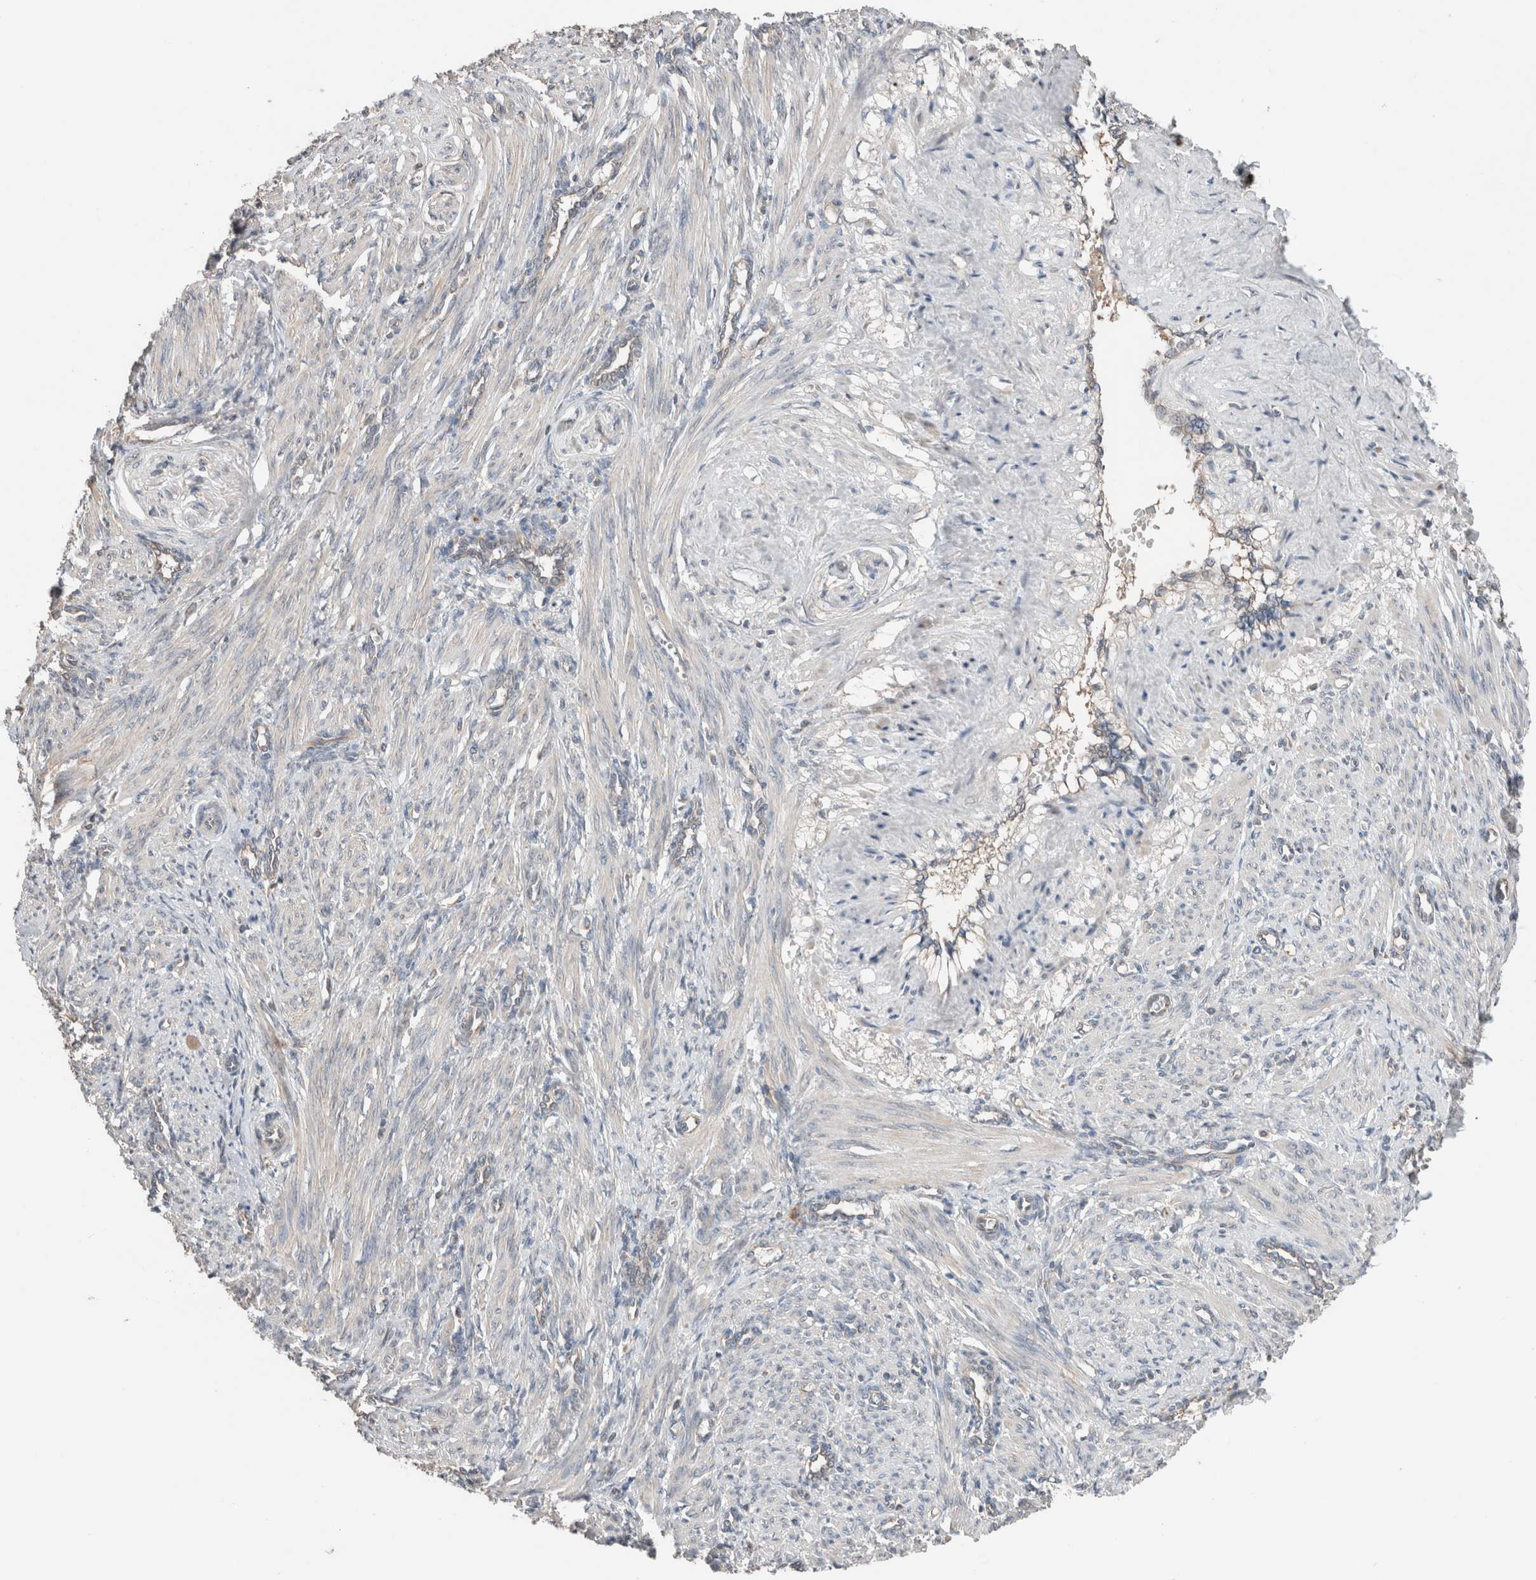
{"staining": {"intensity": "weak", "quantity": "<25%", "location": "cytoplasmic/membranous"}, "tissue": "smooth muscle", "cell_type": "Smooth muscle cells", "image_type": "normal", "snomed": [{"axis": "morphology", "description": "Normal tissue, NOS"}, {"axis": "topography", "description": "Endometrium"}], "caption": "Smooth muscle cells show no significant staining in benign smooth muscle. (DAB (3,3'-diaminobenzidine) immunohistochemistry with hematoxylin counter stain).", "gene": "ERAP2", "patient": {"sex": "female", "age": 33}}